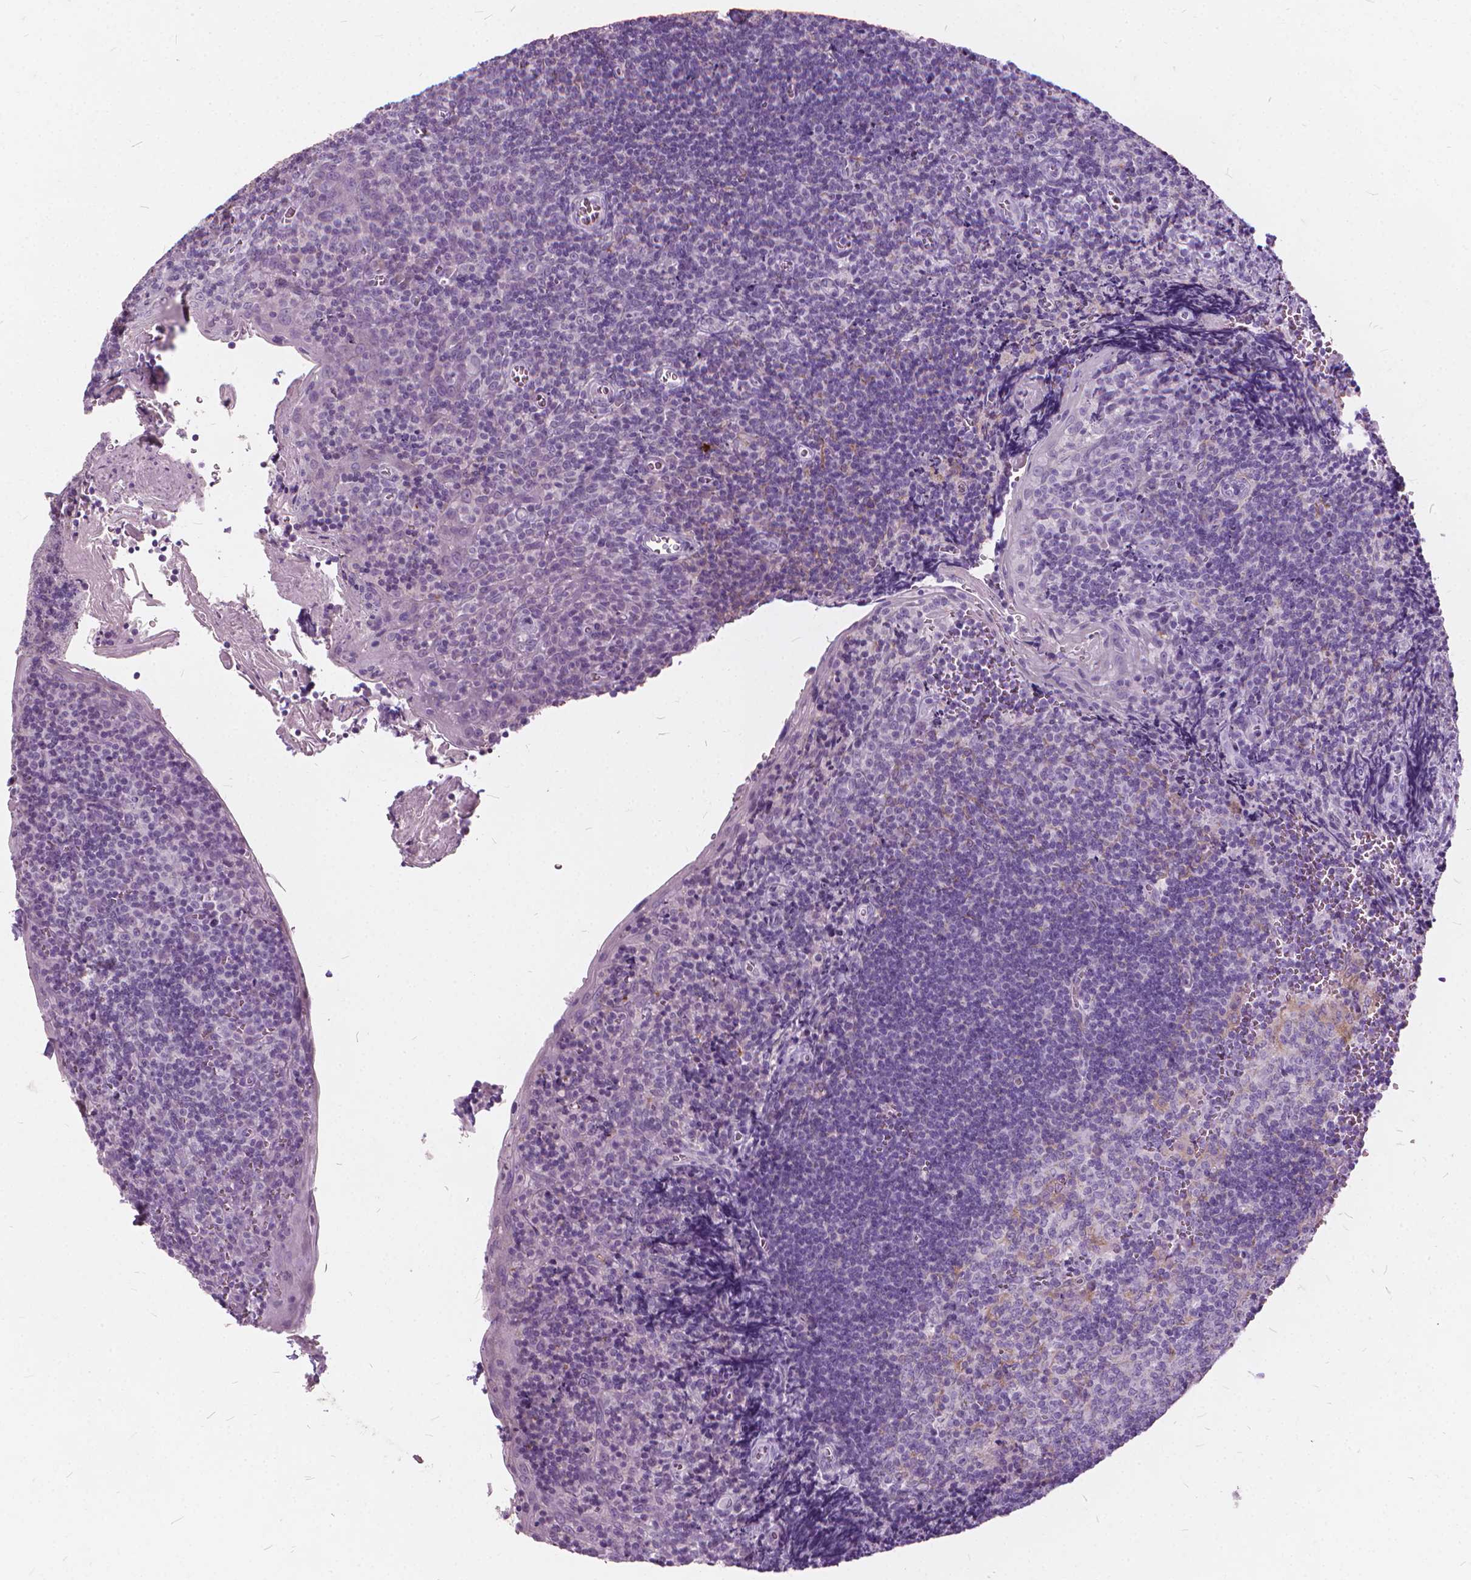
{"staining": {"intensity": "moderate", "quantity": "<25%", "location": "cytoplasmic/membranous"}, "tissue": "tonsil", "cell_type": "Germinal center cells", "image_type": "normal", "snomed": [{"axis": "morphology", "description": "Normal tissue, NOS"}, {"axis": "morphology", "description": "Inflammation, NOS"}, {"axis": "topography", "description": "Tonsil"}], "caption": "Immunohistochemistry (IHC) of benign human tonsil exhibits low levels of moderate cytoplasmic/membranous expression in approximately <25% of germinal center cells.", "gene": "DNM1", "patient": {"sex": "female", "age": 31}}